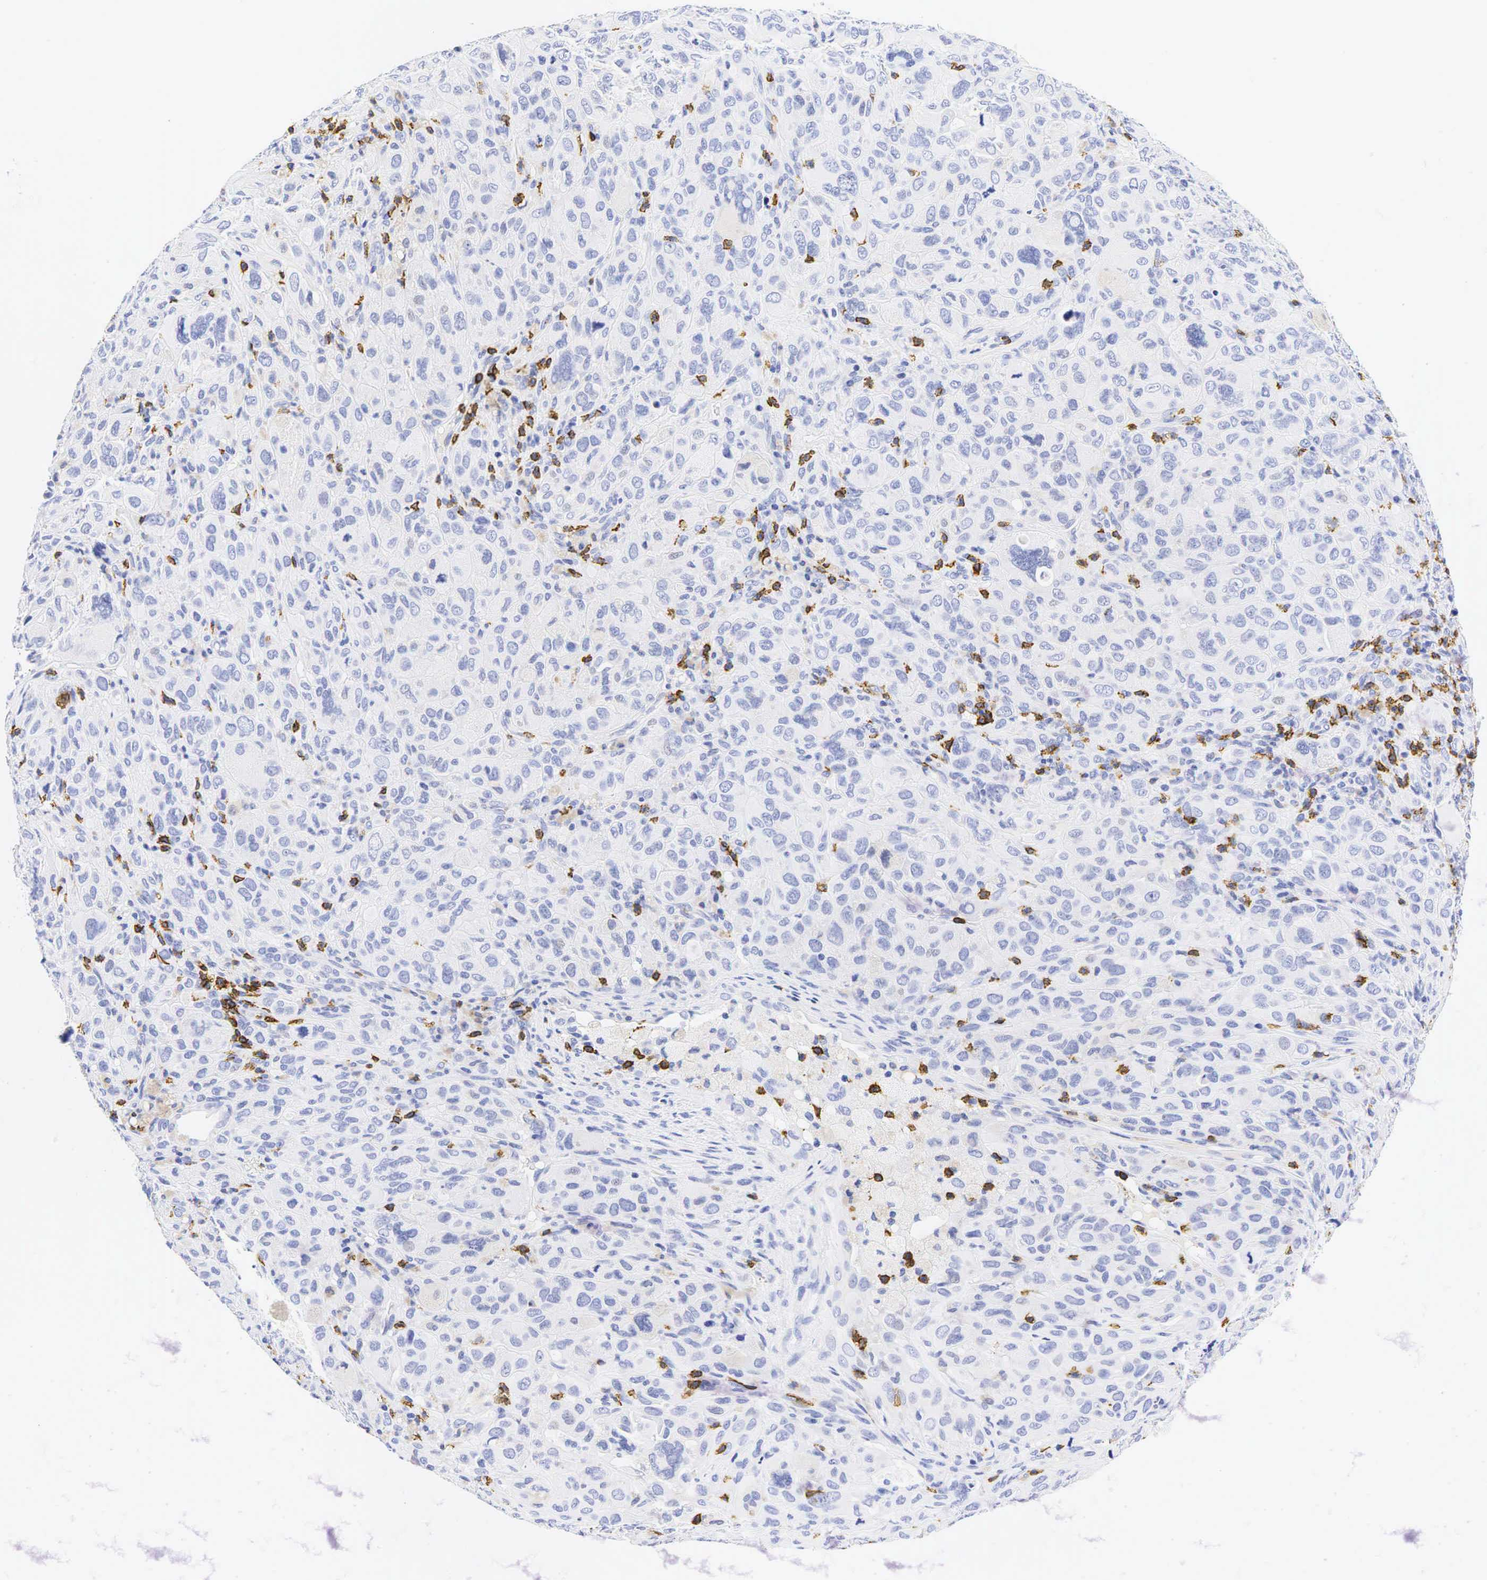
{"staining": {"intensity": "negative", "quantity": "none", "location": "none"}, "tissue": "melanoma", "cell_type": "Tumor cells", "image_type": "cancer", "snomed": [{"axis": "morphology", "description": "Malignant melanoma, Metastatic site"}, {"axis": "topography", "description": "Skin"}], "caption": "High magnification brightfield microscopy of melanoma stained with DAB (3,3'-diaminobenzidine) (brown) and counterstained with hematoxylin (blue): tumor cells show no significant staining.", "gene": "CD8A", "patient": {"sex": "male", "age": 32}}